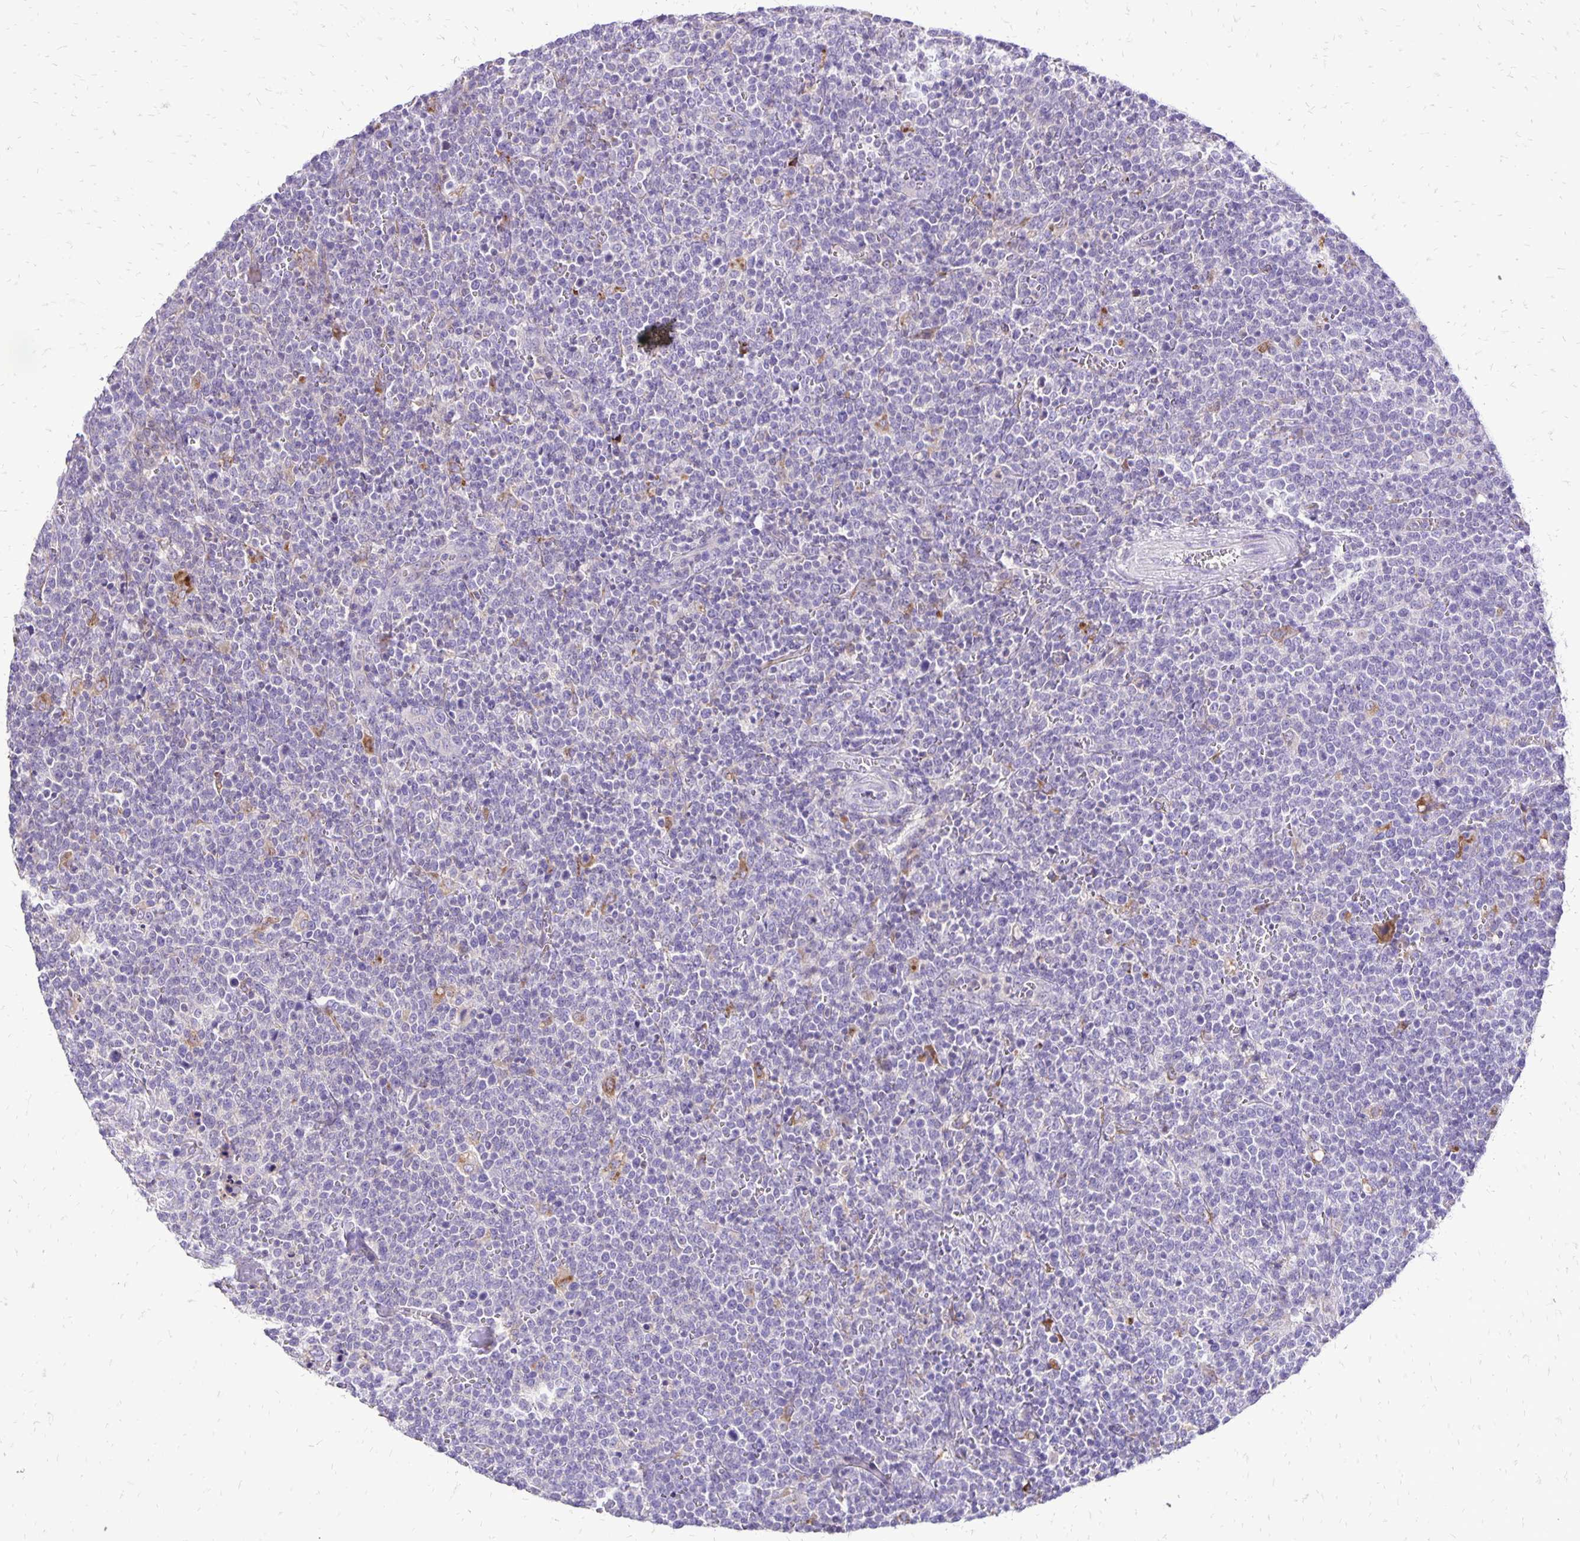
{"staining": {"intensity": "negative", "quantity": "none", "location": "none"}, "tissue": "lymphoma", "cell_type": "Tumor cells", "image_type": "cancer", "snomed": [{"axis": "morphology", "description": "Malignant lymphoma, non-Hodgkin's type, High grade"}, {"axis": "topography", "description": "Lymph node"}], "caption": "DAB (3,3'-diaminobenzidine) immunohistochemical staining of lymphoma displays no significant expression in tumor cells. Nuclei are stained in blue.", "gene": "EIF5A", "patient": {"sex": "male", "age": 61}}